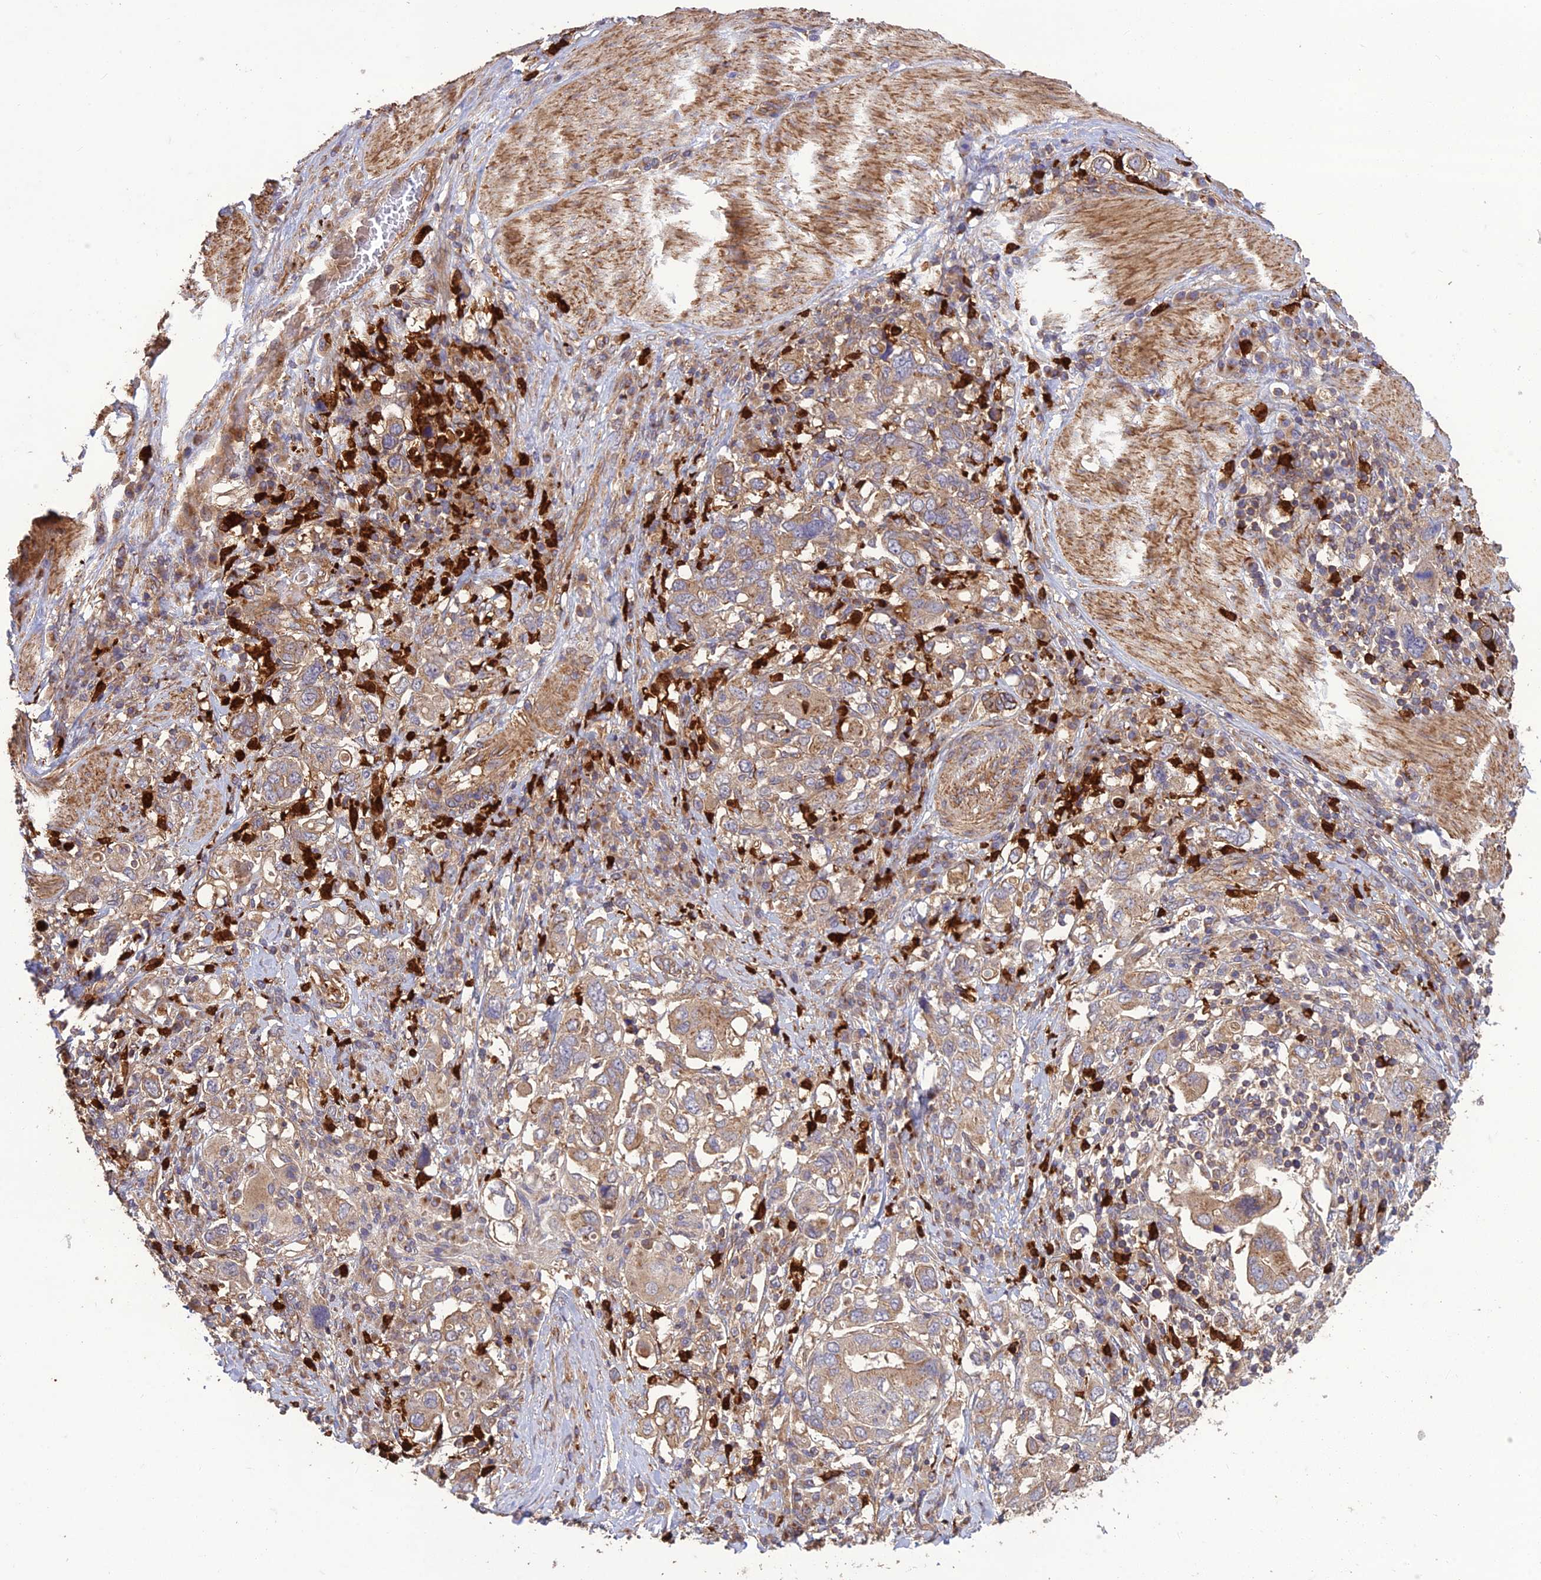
{"staining": {"intensity": "moderate", "quantity": ">75%", "location": "cytoplasmic/membranous"}, "tissue": "stomach cancer", "cell_type": "Tumor cells", "image_type": "cancer", "snomed": [{"axis": "morphology", "description": "Adenocarcinoma, NOS"}, {"axis": "topography", "description": "Stomach, upper"}, {"axis": "topography", "description": "Stomach"}], "caption": "Immunohistochemistry of human stomach cancer (adenocarcinoma) shows medium levels of moderate cytoplasmic/membranous staining in approximately >75% of tumor cells.", "gene": "TMEM131L", "patient": {"sex": "male", "age": 62}}